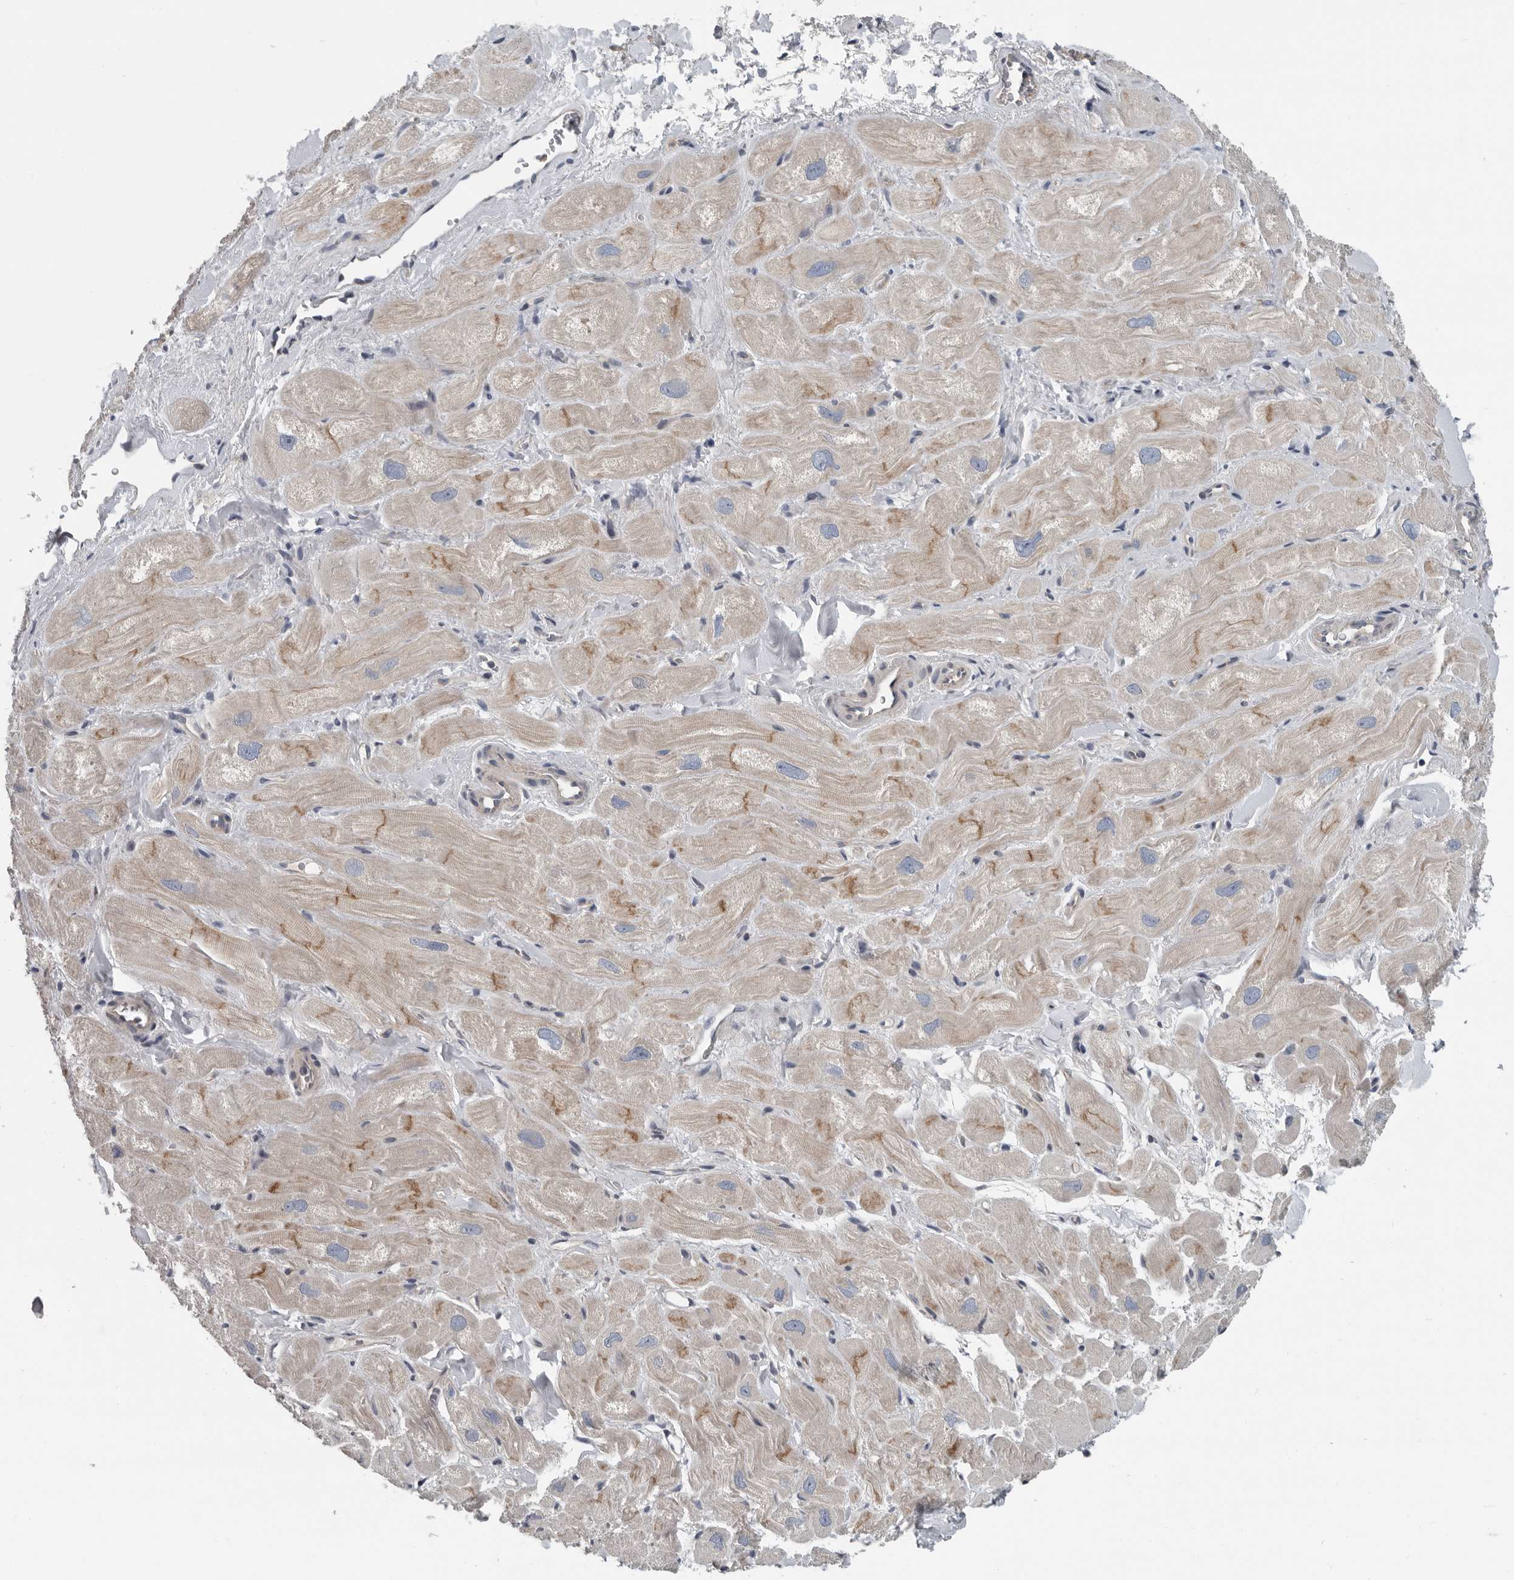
{"staining": {"intensity": "moderate", "quantity": "<25%", "location": "cytoplasmic/membranous"}, "tissue": "heart muscle", "cell_type": "Cardiomyocytes", "image_type": "normal", "snomed": [{"axis": "morphology", "description": "Normal tissue, NOS"}, {"axis": "topography", "description": "Heart"}], "caption": "Normal heart muscle reveals moderate cytoplasmic/membranous positivity in approximately <25% of cardiomyocytes (DAB IHC with brightfield microscopy, high magnification)..", "gene": "TMEM199", "patient": {"sex": "male", "age": 49}}